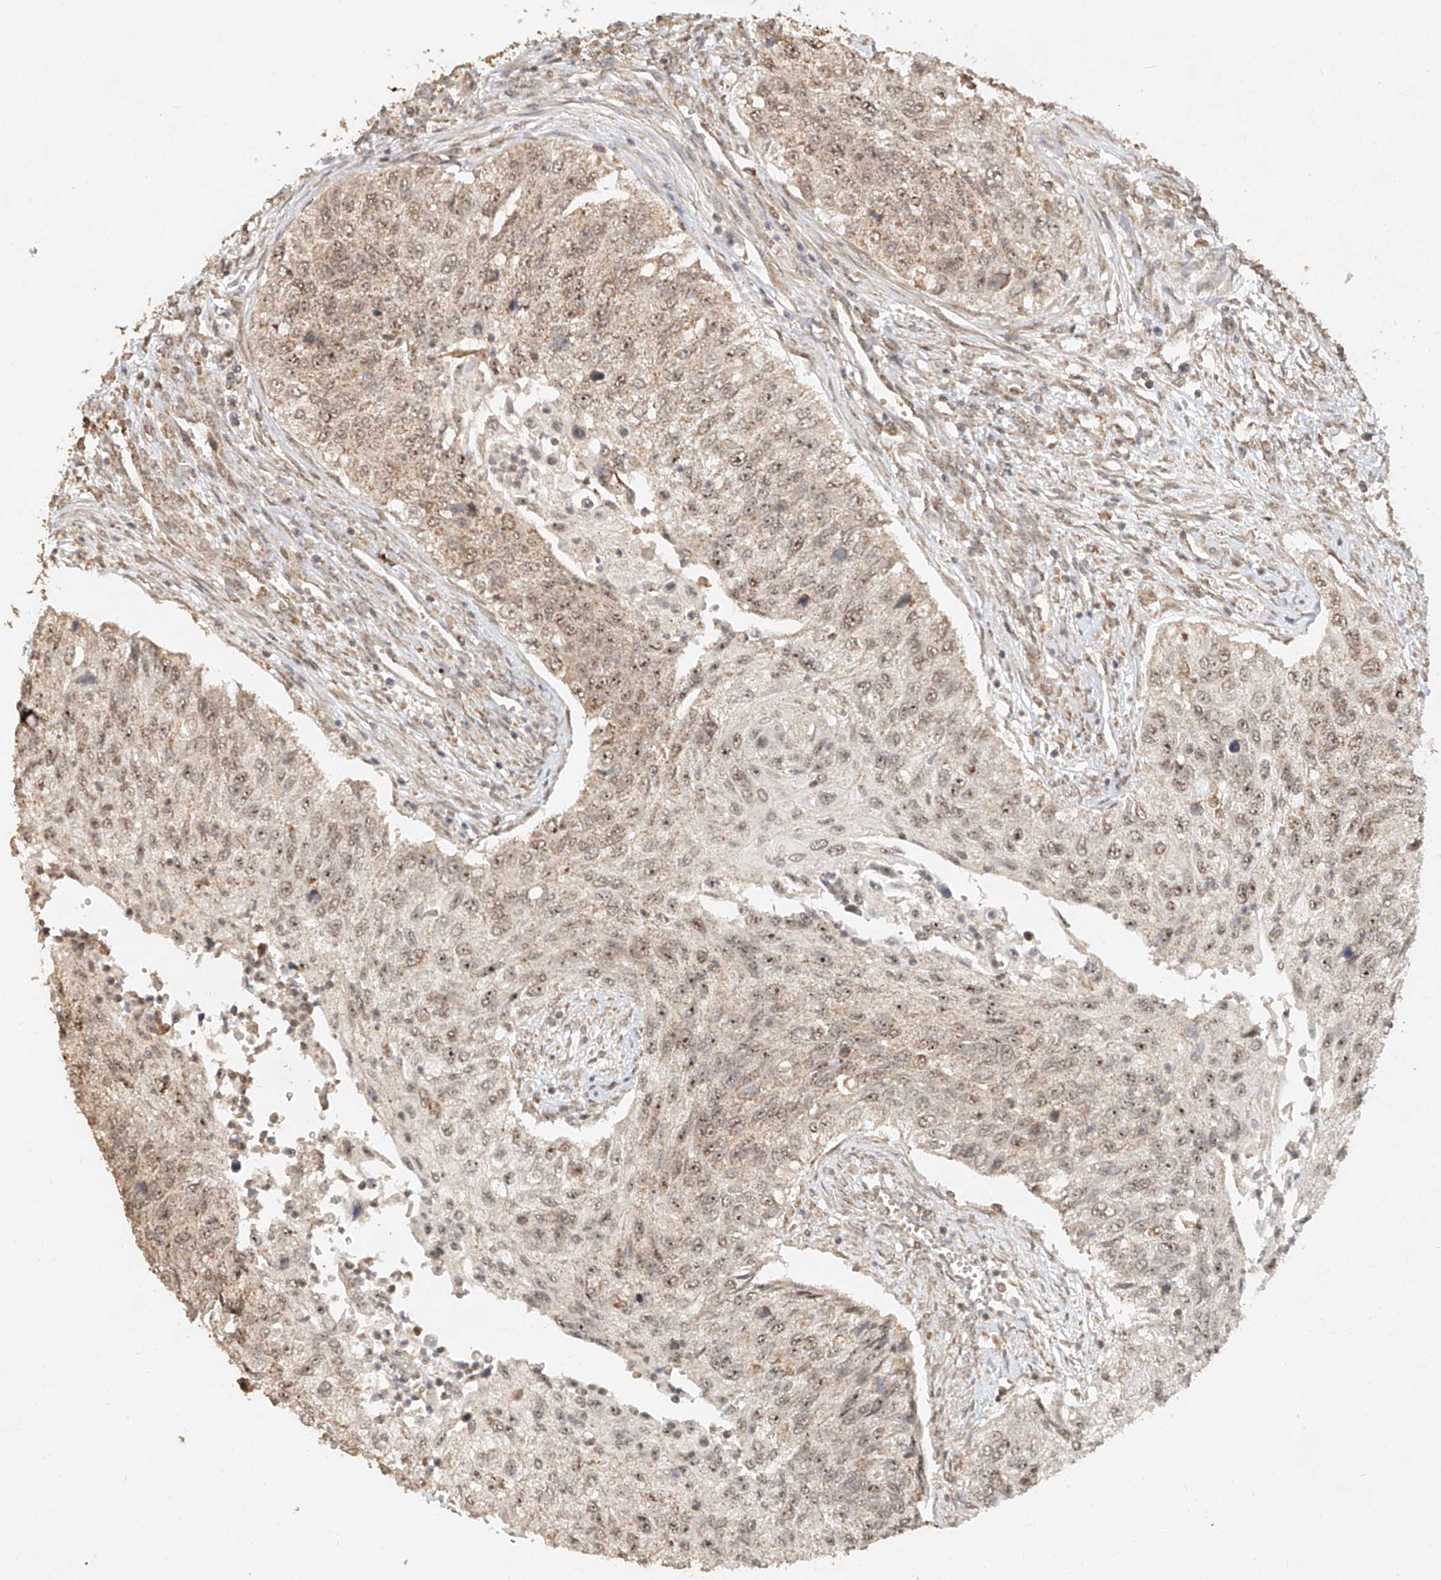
{"staining": {"intensity": "weak", "quantity": ">75%", "location": "cytoplasmic/membranous,nuclear"}, "tissue": "urothelial cancer", "cell_type": "Tumor cells", "image_type": "cancer", "snomed": [{"axis": "morphology", "description": "Urothelial carcinoma, High grade"}, {"axis": "topography", "description": "Urinary bladder"}], "caption": "A micrograph showing weak cytoplasmic/membranous and nuclear staining in about >75% of tumor cells in urothelial carcinoma (high-grade), as visualized by brown immunohistochemical staining.", "gene": "CXorf58", "patient": {"sex": "female", "age": 60}}